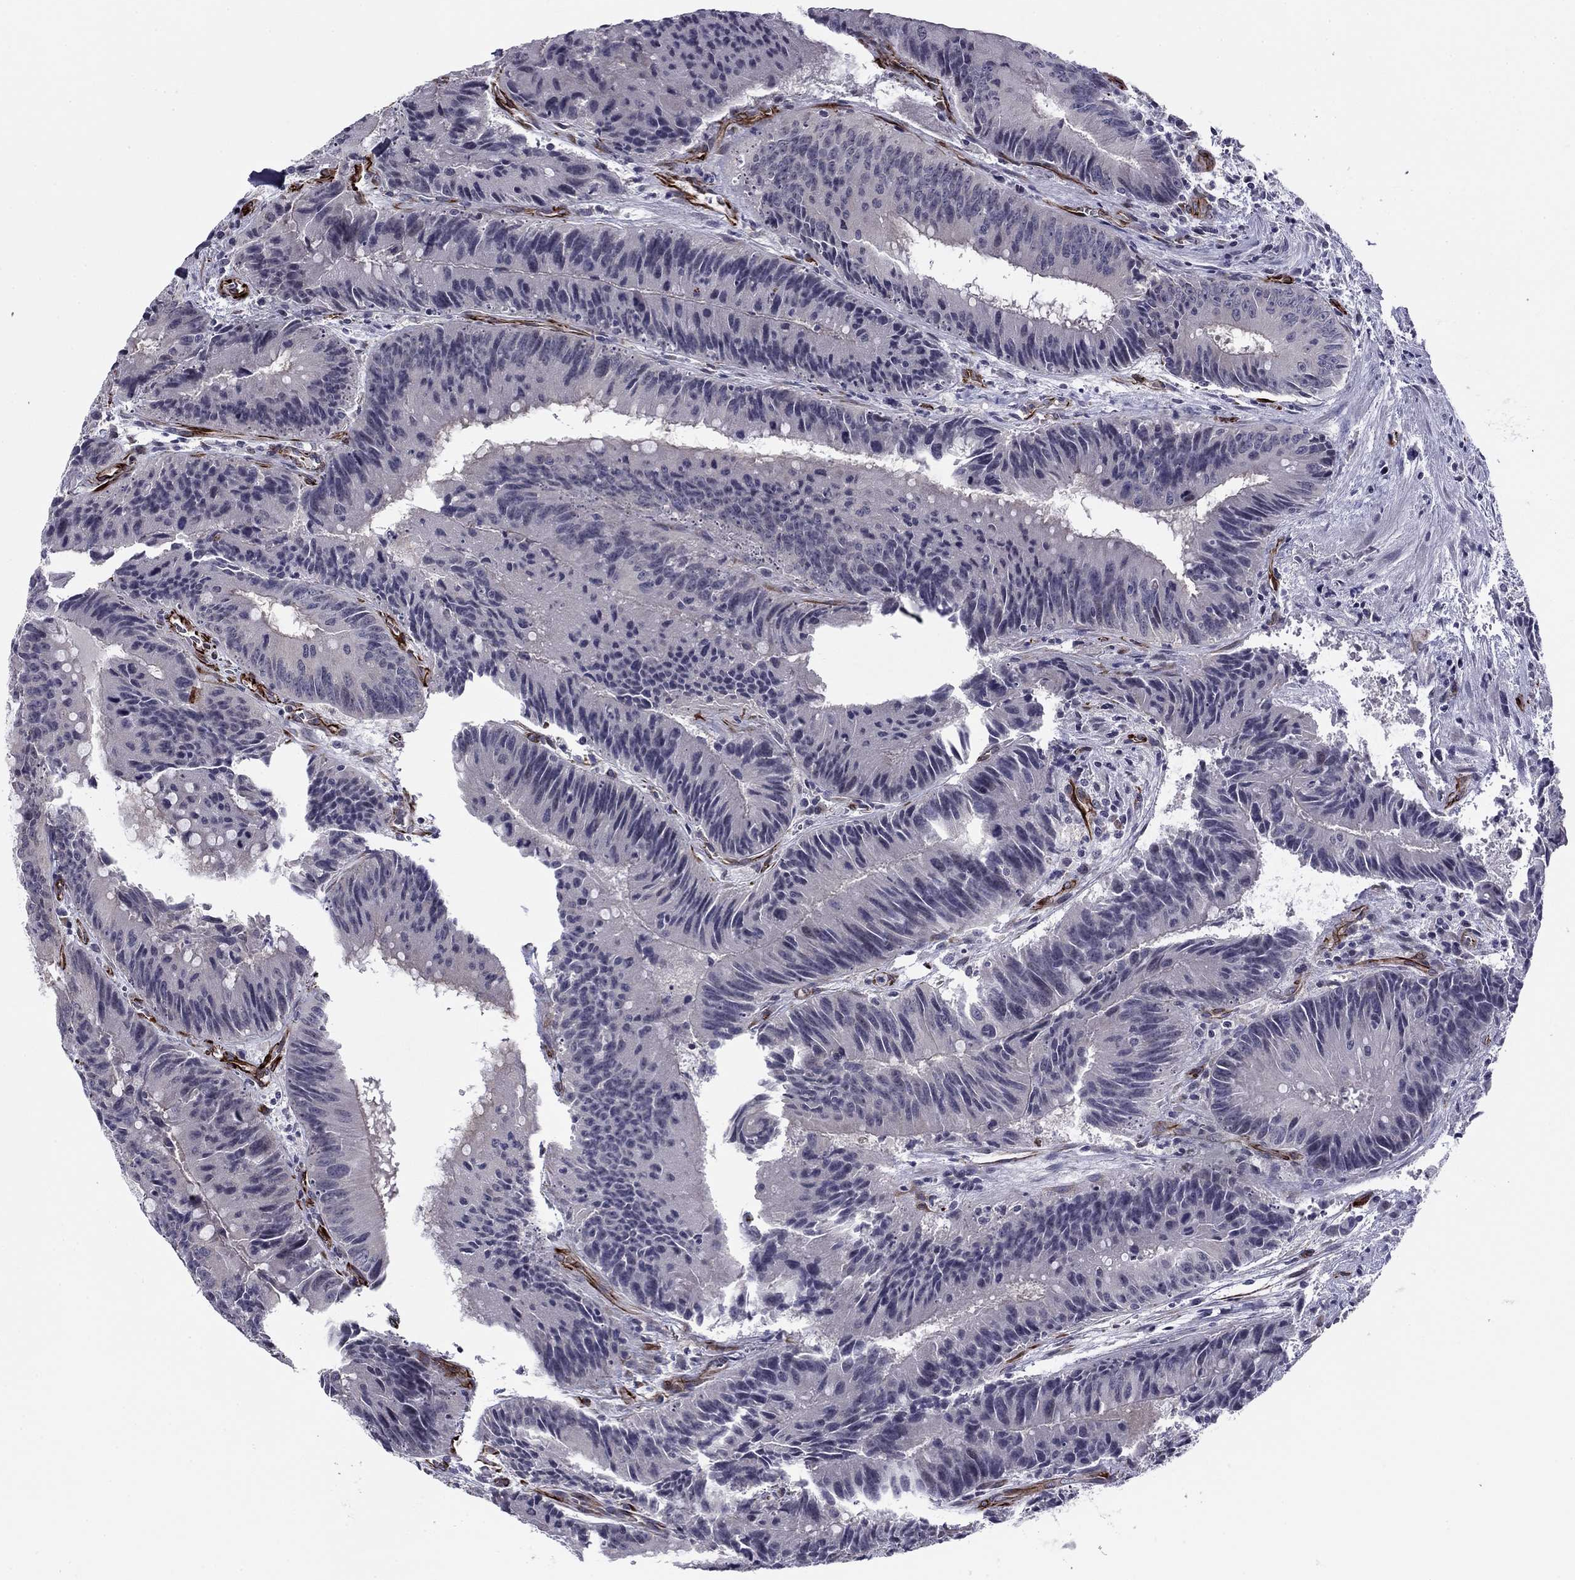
{"staining": {"intensity": "negative", "quantity": "none", "location": "none"}, "tissue": "colorectal cancer", "cell_type": "Tumor cells", "image_type": "cancer", "snomed": [{"axis": "morphology", "description": "Adenocarcinoma, NOS"}, {"axis": "topography", "description": "Rectum"}], "caption": "The micrograph reveals no significant staining in tumor cells of colorectal adenocarcinoma.", "gene": "ANKS4B", "patient": {"sex": "female", "age": 72}}